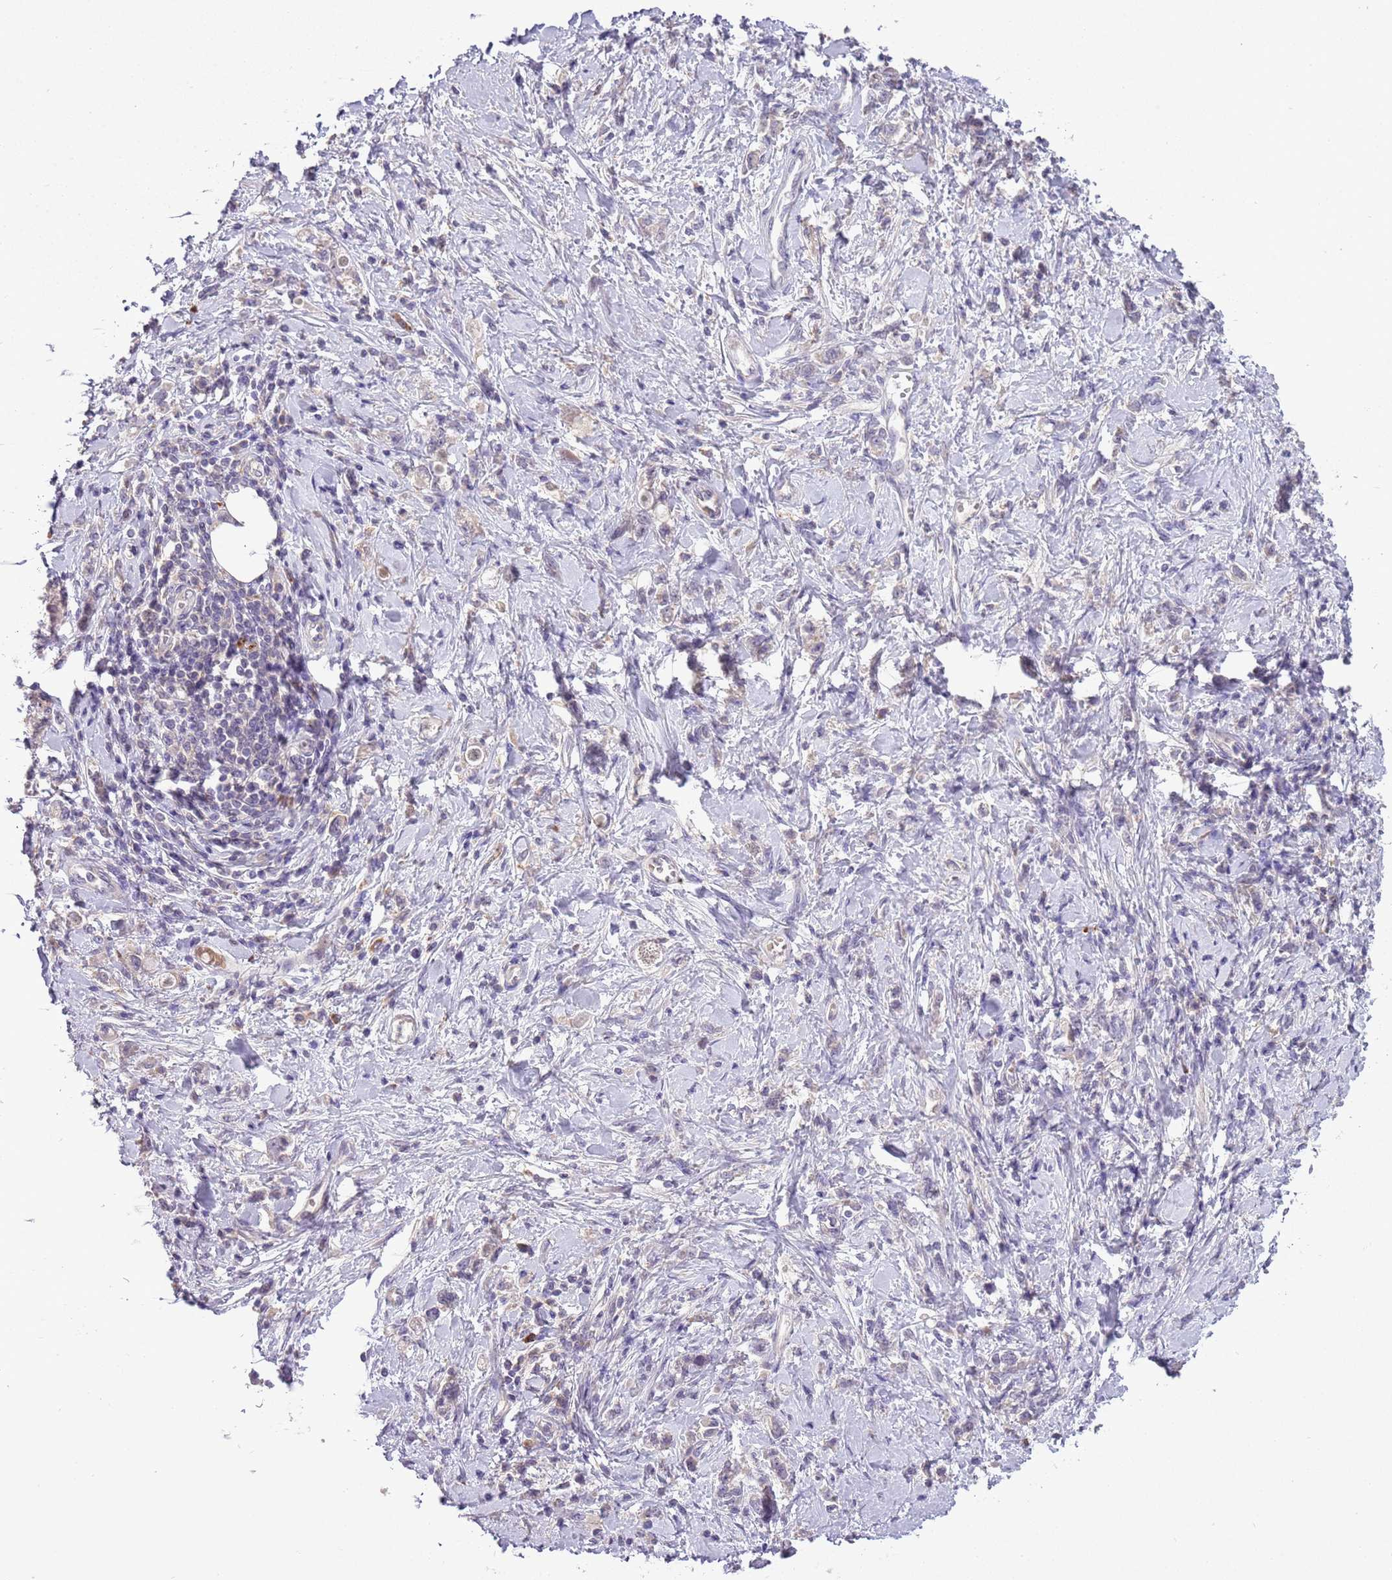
{"staining": {"intensity": "negative", "quantity": "none", "location": "none"}, "tissue": "stomach cancer", "cell_type": "Tumor cells", "image_type": "cancer", "snomed": [{"axis": "morphology", "description": "Adenocarcinoma, NOS"}, {"axis": "topography", "description": "Stomach"}], "caption": "The immunohistochemistry histopathology image has no significant staining in tumor cells of adenocarcinoma (stomach) tissue.", "gene": "SCAMP5", "patient": {"sex": "female", "age": 76}}